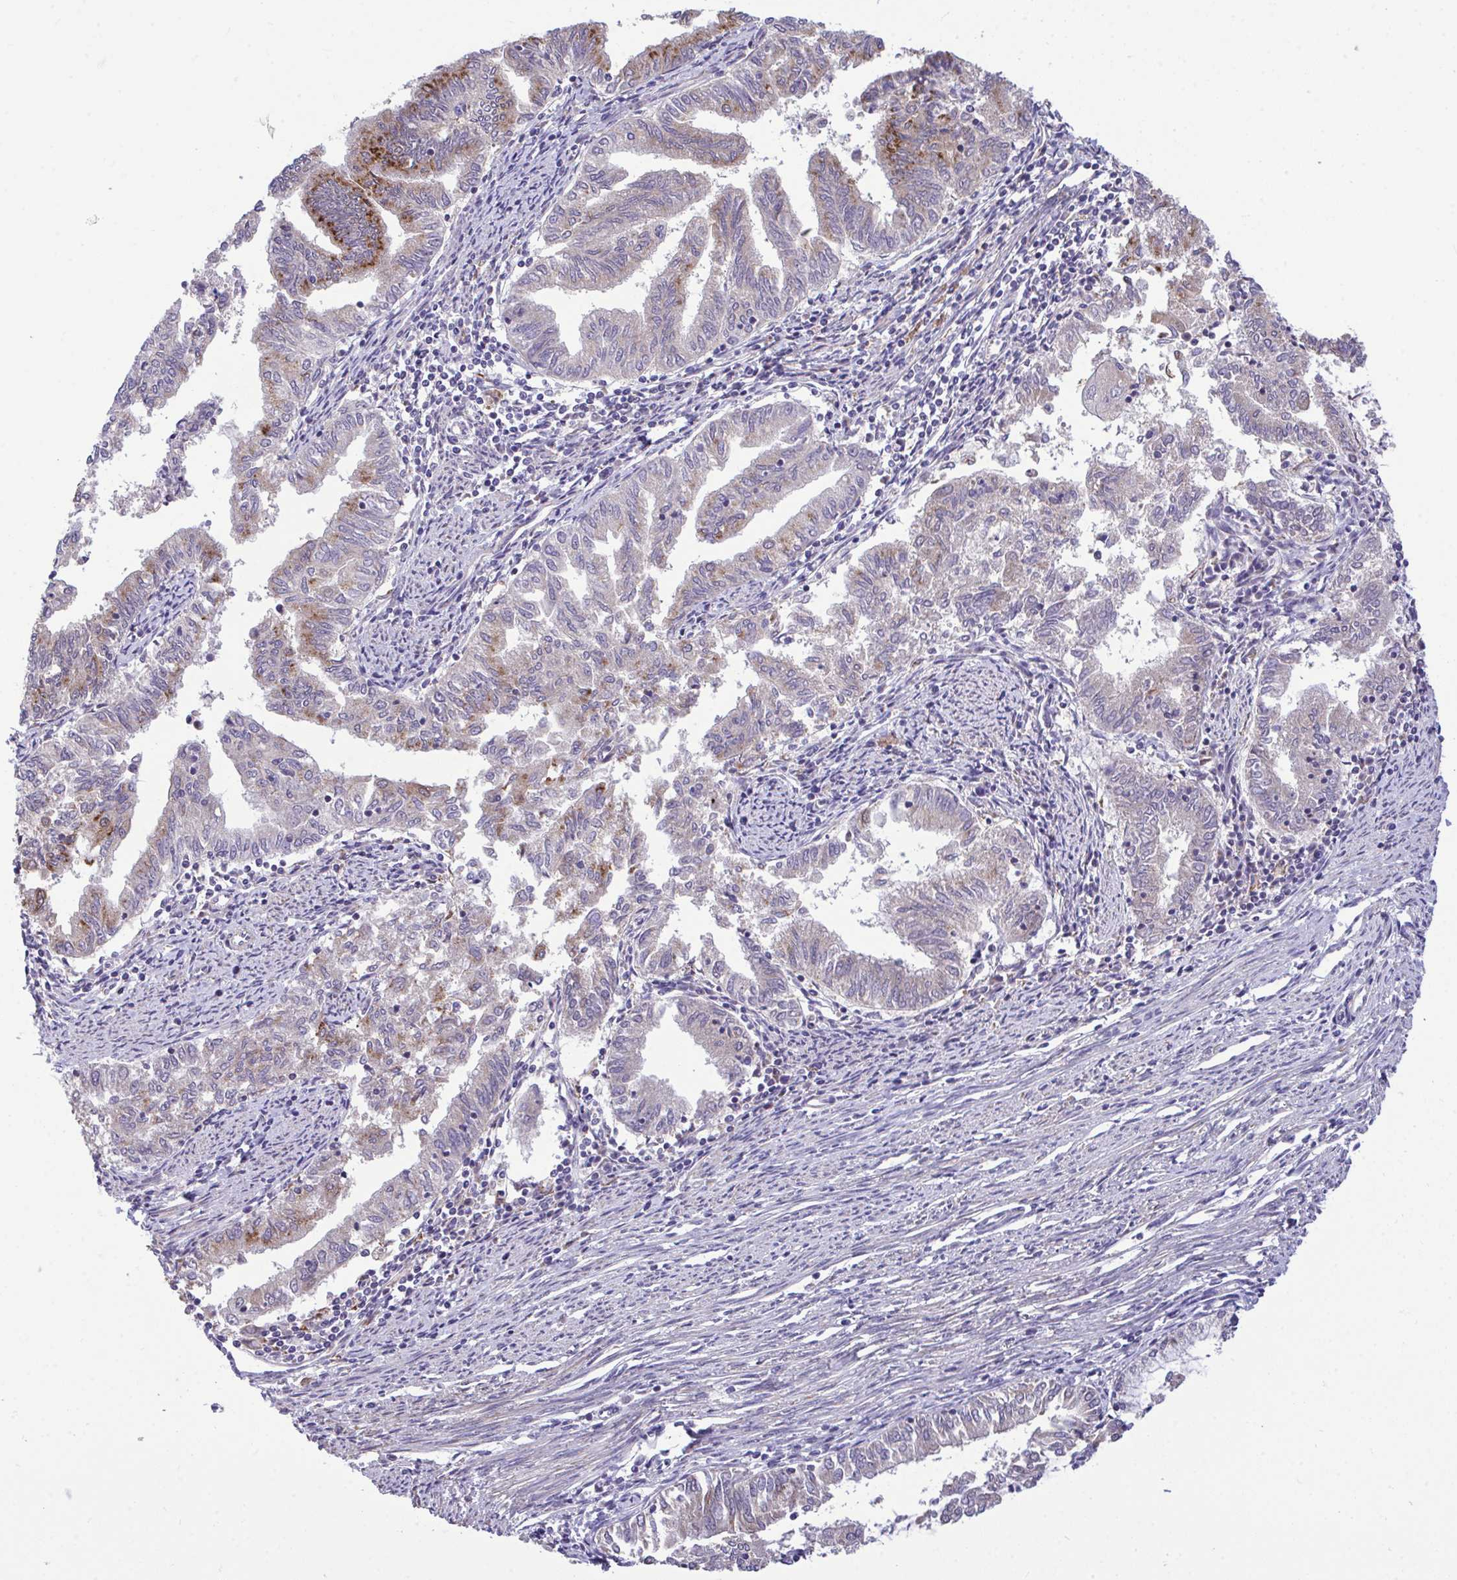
{"staining": {"intensity": "moderate", "quantity": "<25%", "location": "cytoplasmic/membranous"}, "tissue": "endometrial cancer", "cell_type": "Tumor cells", "image_type": "cancer", "snomed": [{"axis": "morphology", "description": "Adenocarcinoma, NOS"}, {"axis": "topography", "description": "Endometrium"}], "caption": "Endometrial adenocarcinoma stained for a protein (brown) displays moderate cytoplasmic/membranous positive expression in approximately <25% of tumor cells.", "gene": "SARS2", "patient": {"sex": "female", "age": 79}}